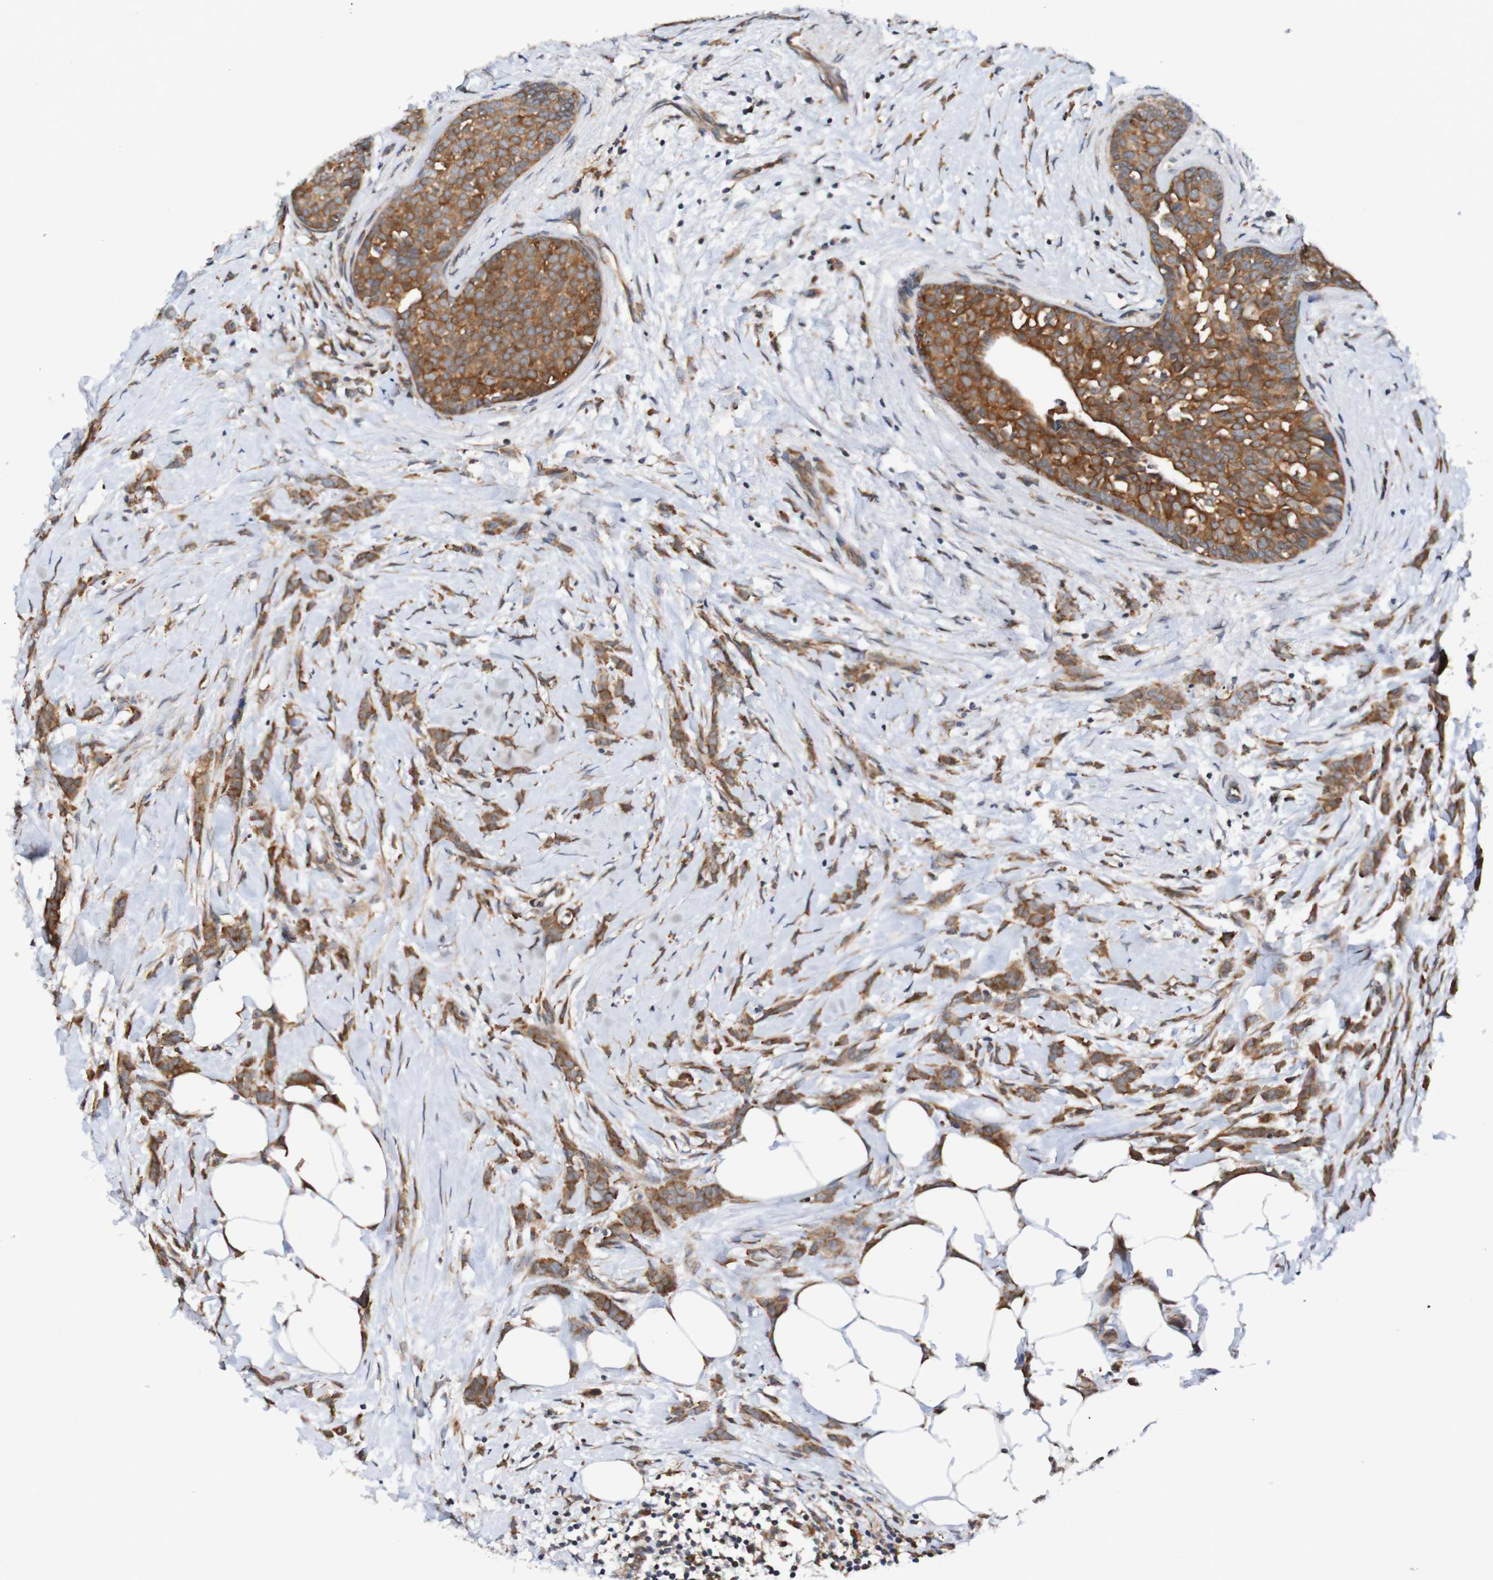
{"staining": {"intensity": "moderate", "quantity": ">75%", "location": "cytoplasmic/membranous"}, "tissue": "breast cancer", "cell_type": "Tumor cells", "image_type": "cancer", "snomed": [{"axis": "morphology", "description": "Lobular carcinoma, in situ"}, {"axis": "morphology", "description": "Lobular carcinoma"}, {"axis": "topography", "description": "Breast"}], "caption": "Human breast cancer stained with a brown dye displays moderate cytoplasmic/membranous positive expression in about >75% of tumor cells.", "gene": "AXIN1", "patient": {"sex": "female", "age": 41}}